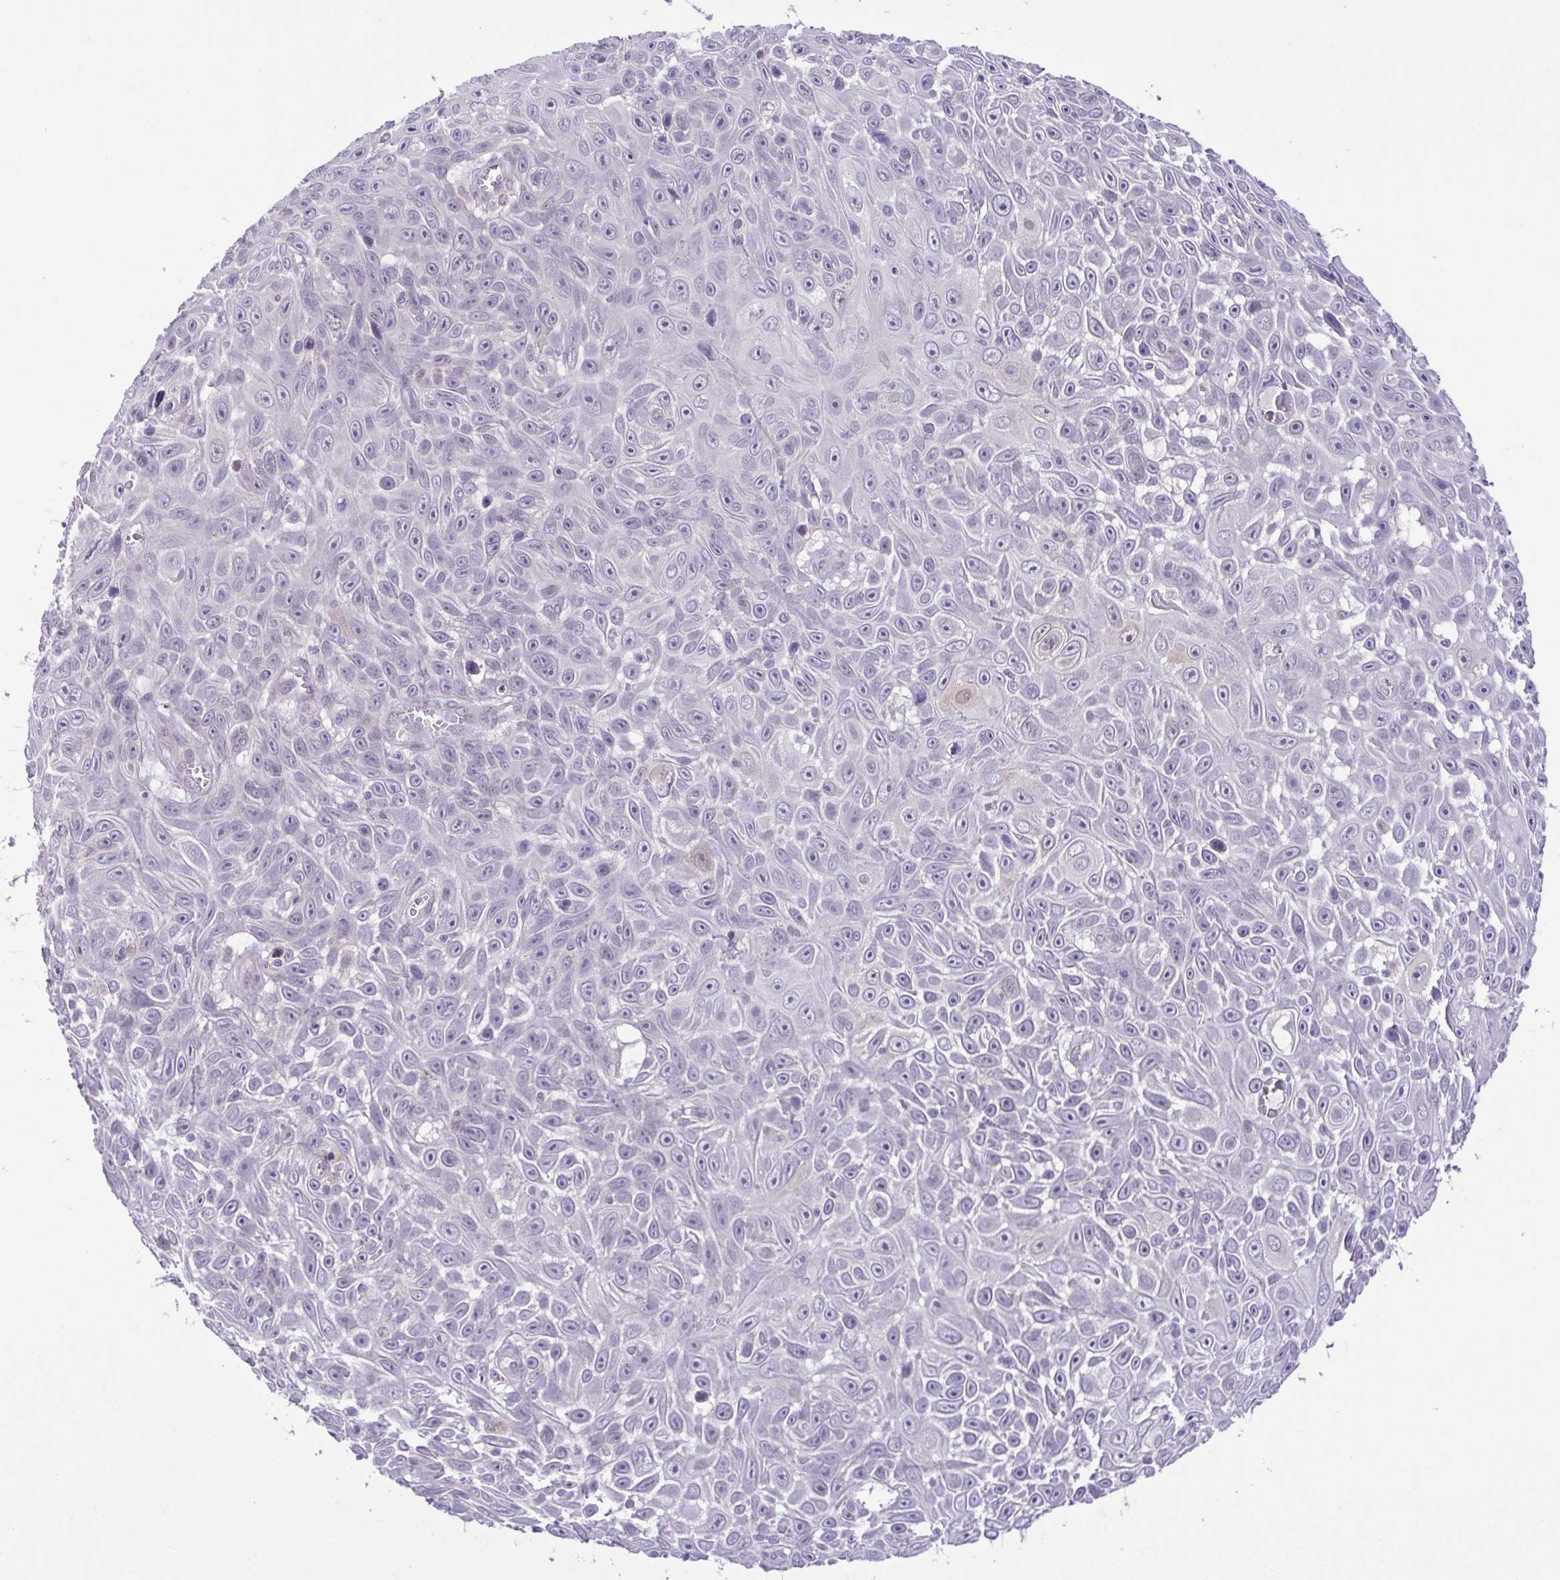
{"staining": {"intensity": "weak", "quantity": "<25%", "location": "cytoplasmic/membranous,nuclear"}, "tissue": "skin cancer", "cell_type": "Tumor cells", "image_type": "cancer", "snomed": [{"axis": "morphology", "description": "Squamous cell carcinoma, NOS"}, {"axis": "topography", "description": "Skin"}], "caption": "Photomicrograph shows no significant protein staining in tumor cells of skin cancer.", "gene": "IL1RN", "patient": {"sex": "male", "age": 82}}